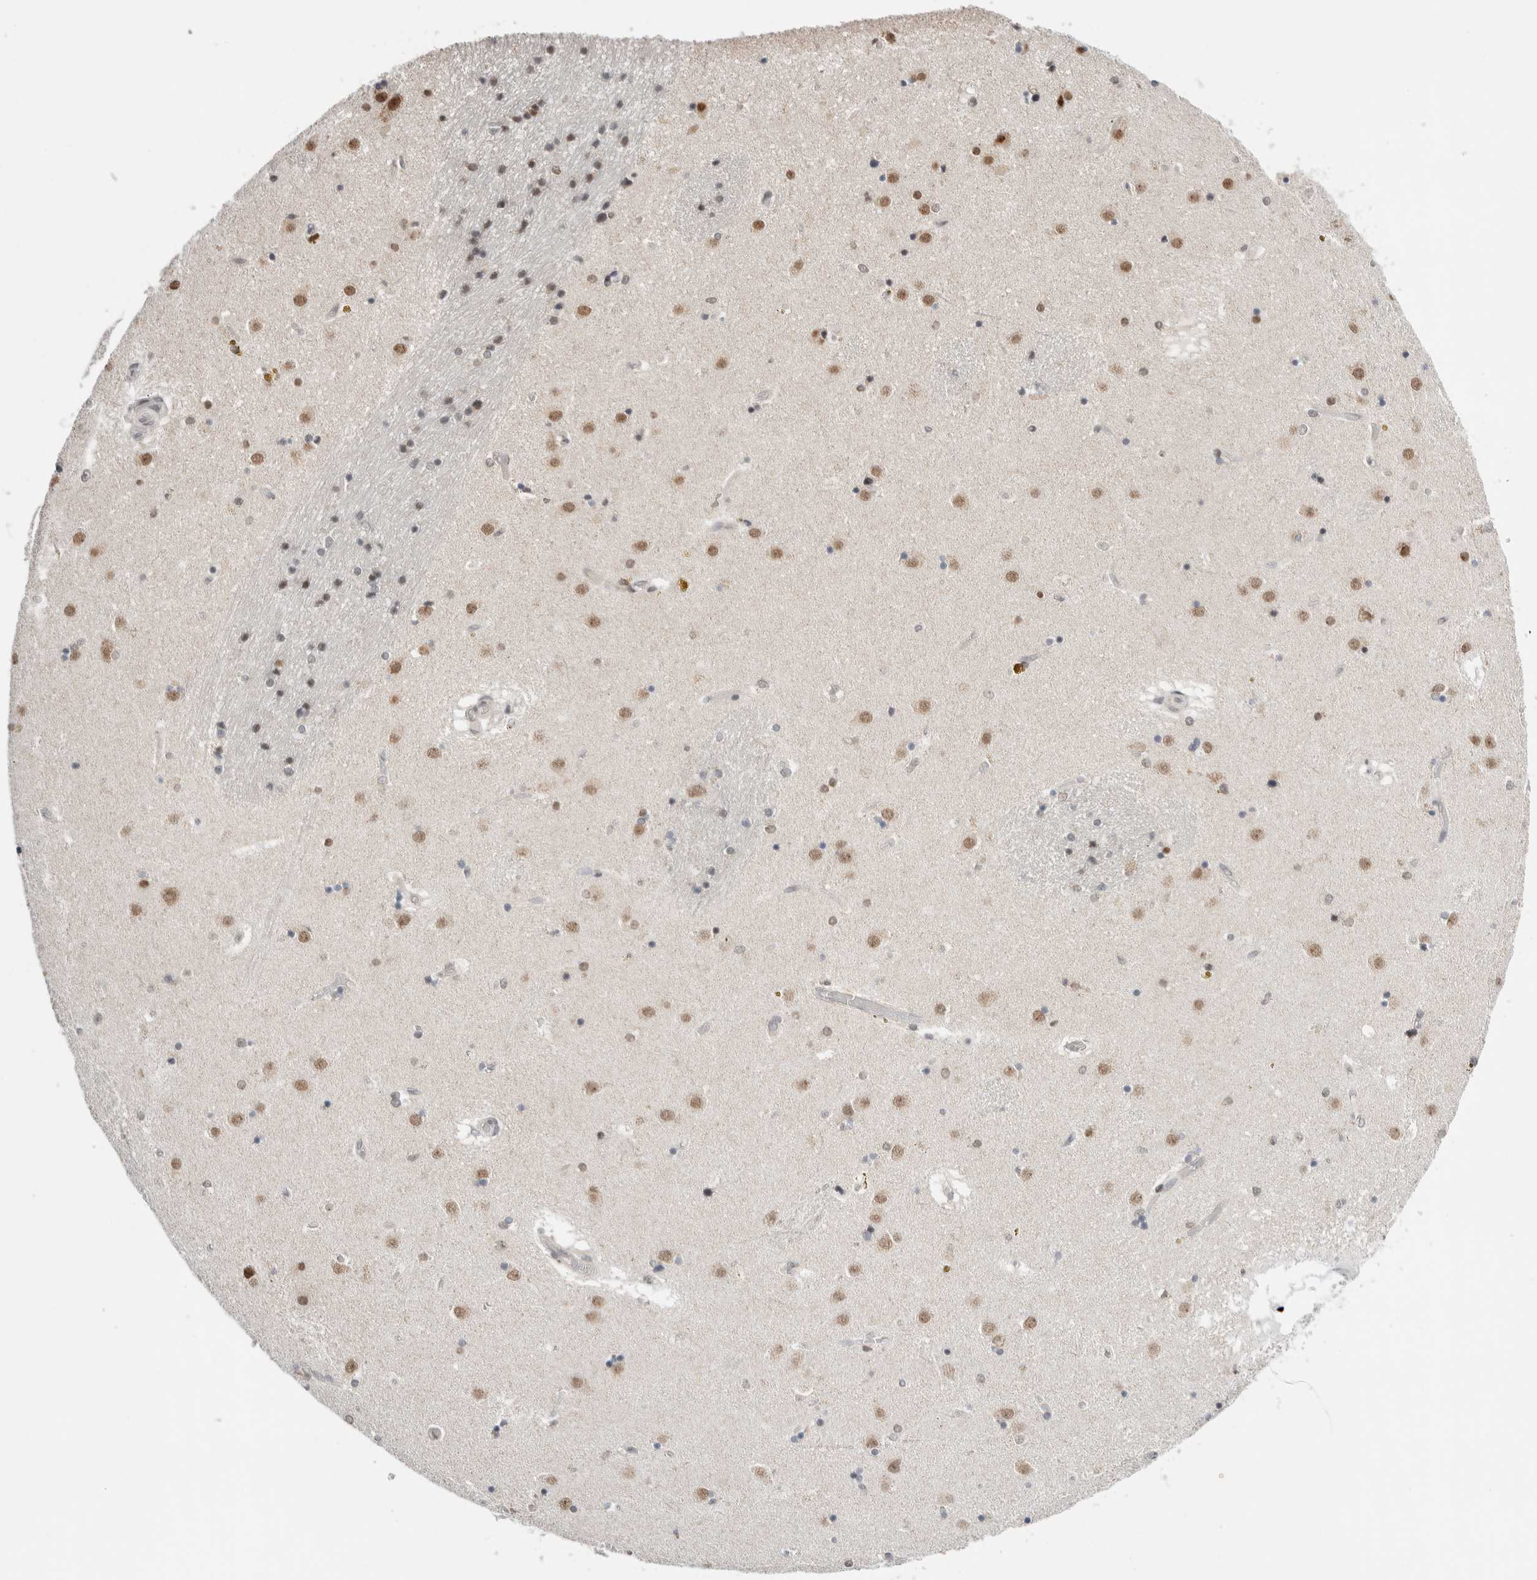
{"staining": {"intensity": "negative", "quantity": "none", "location": "none"}, "tissue": "caudate", "cell_type": "Glial cells", "image_type": "normal", "snomed": [{"axis": "morphology", "description": "Normal tissue, NOS"}, {"axis": "topography", "description": "Lateral ventricle wall"}], "caption": "Protein analysis of benign caudate reveals no significant positivity in glial cells.", "gene": "NEUROD1", "patient": {"sex": "male", "age": 70}}